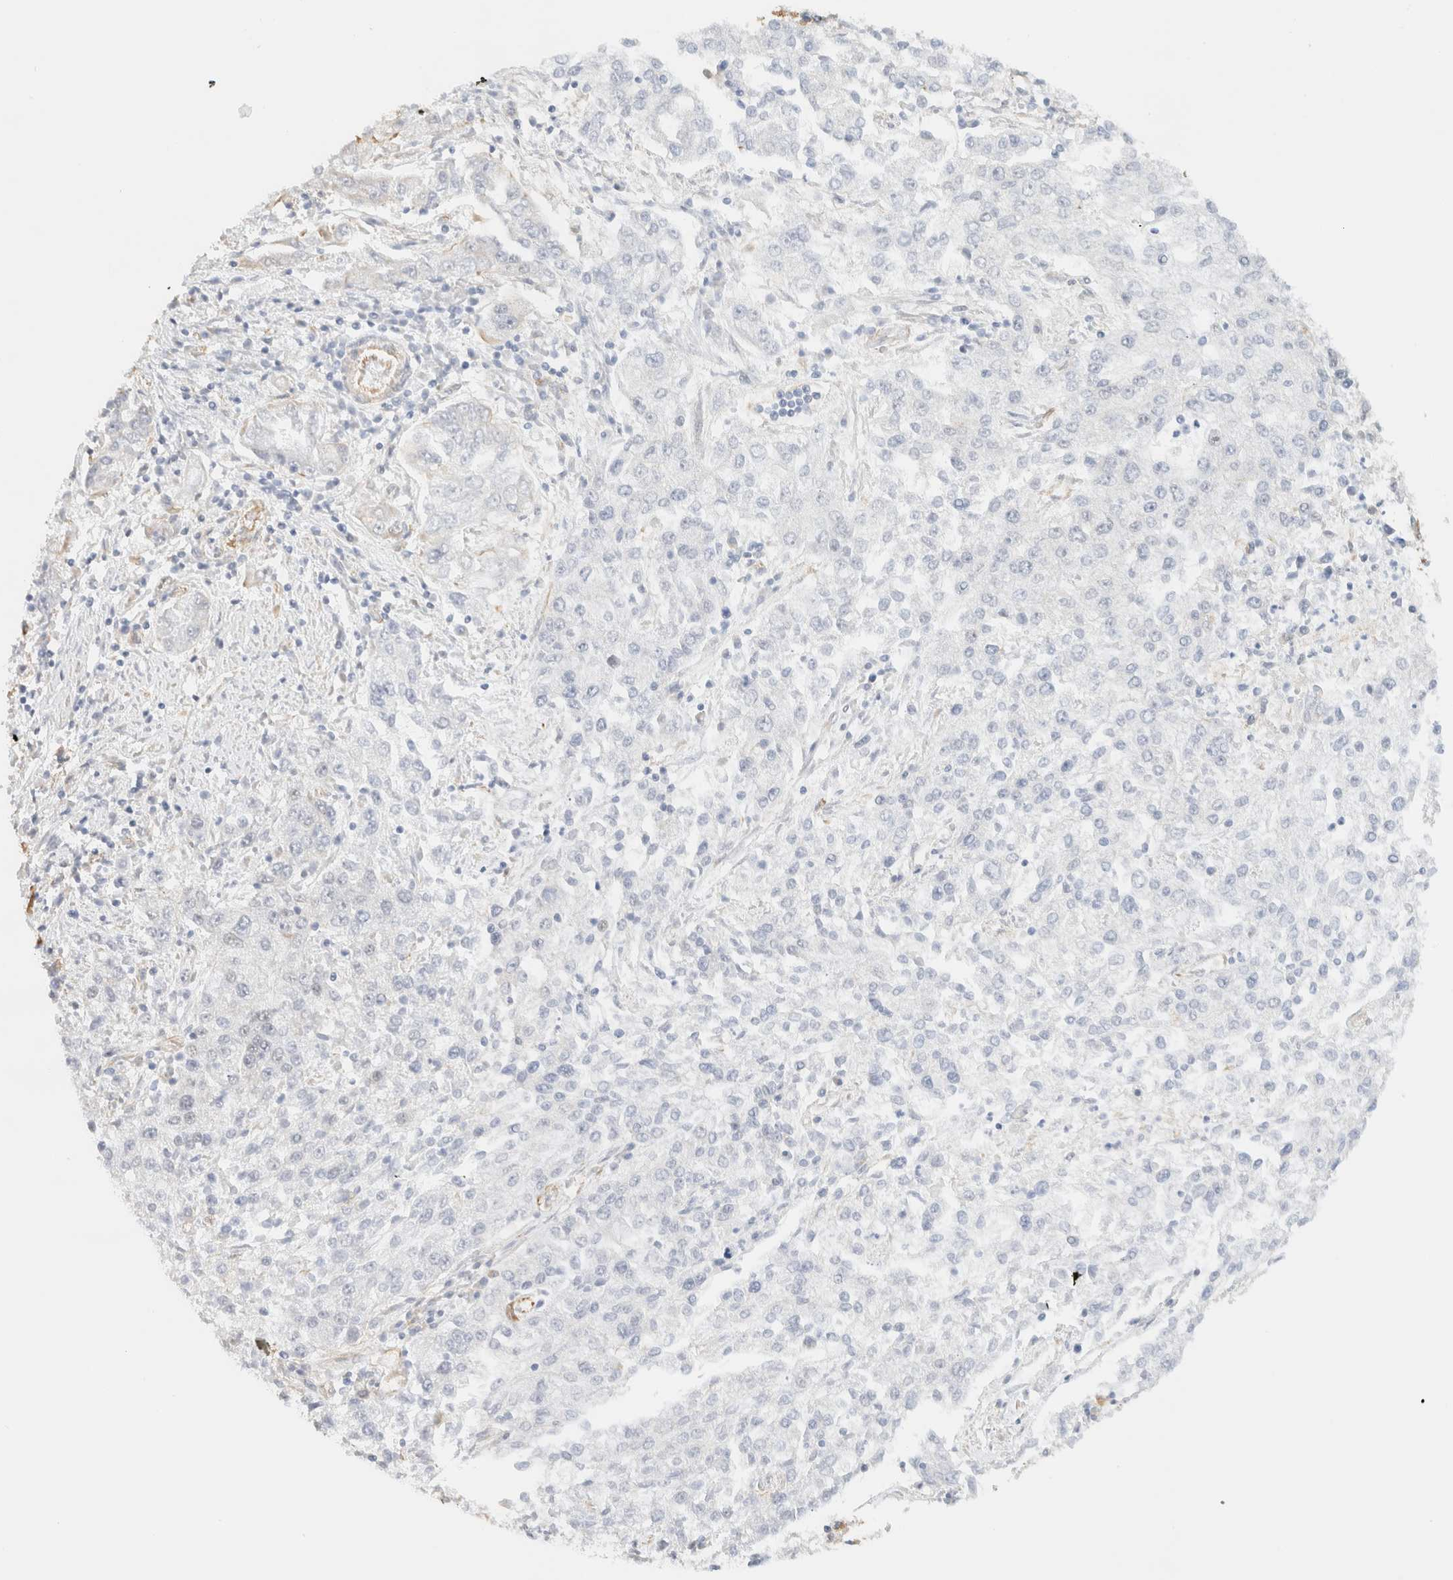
{"staining": {"intensity": "negative", "quantity": "none", "location": "none"}, "tissue": "endometrial cancer", "cell_type": "Tumor cells", "image_type": "cancer", "snomed": [{"axis": "morphology", "description": "Adenocarcinoma, NOS"}, {"axis": "topography", "description": "Endometrium"}], "caption": "A micrograph of human adenocarcinoma (endometrial) is negative for staining in tumor cells. (DAB (3,3'-diaminobenzidine) IHC, high magnification).", "gene": "ARID5A", "patient": {"sex": "female", "age": 49}}